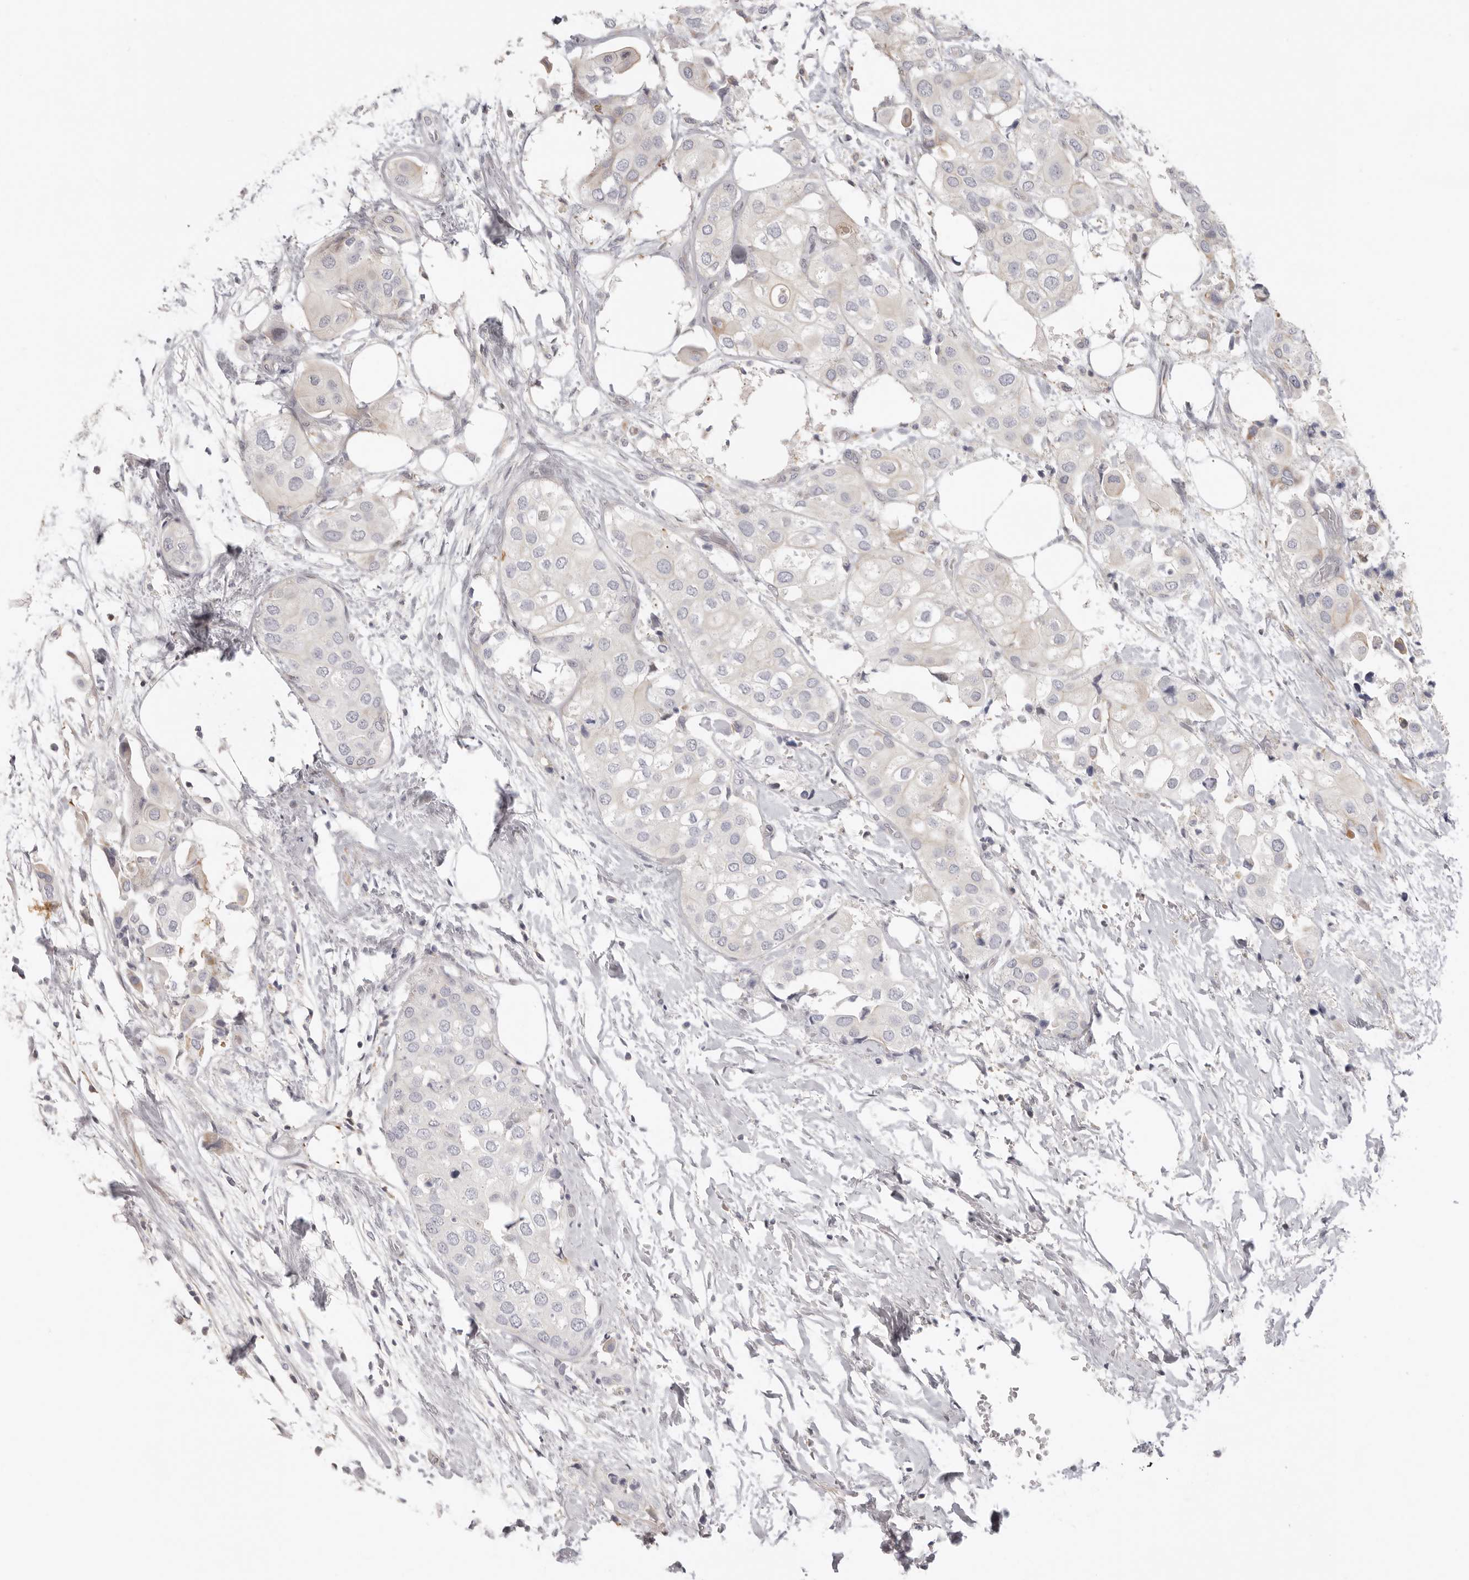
{"staining": {"intensity": "weak", "quantity": "<25%", "location": "cytoplasmic/membranous"}, "tissue": "urothelial cancer", "cell_type": "Tumor cells", "image_type": "cancer", "snomed": [{"axis": "morphology", "description": "Urothelial carcinoma, High grade"}, {"axis": "topography", "description": "Urinary bladder"}], "caption": "A micrograph of urothelial carcinoma (high-grade) stained for a protein displays no brown staining in tumor cells.", "gene": "RXFP1", "patient": {"sex": "male", "age": 64}}